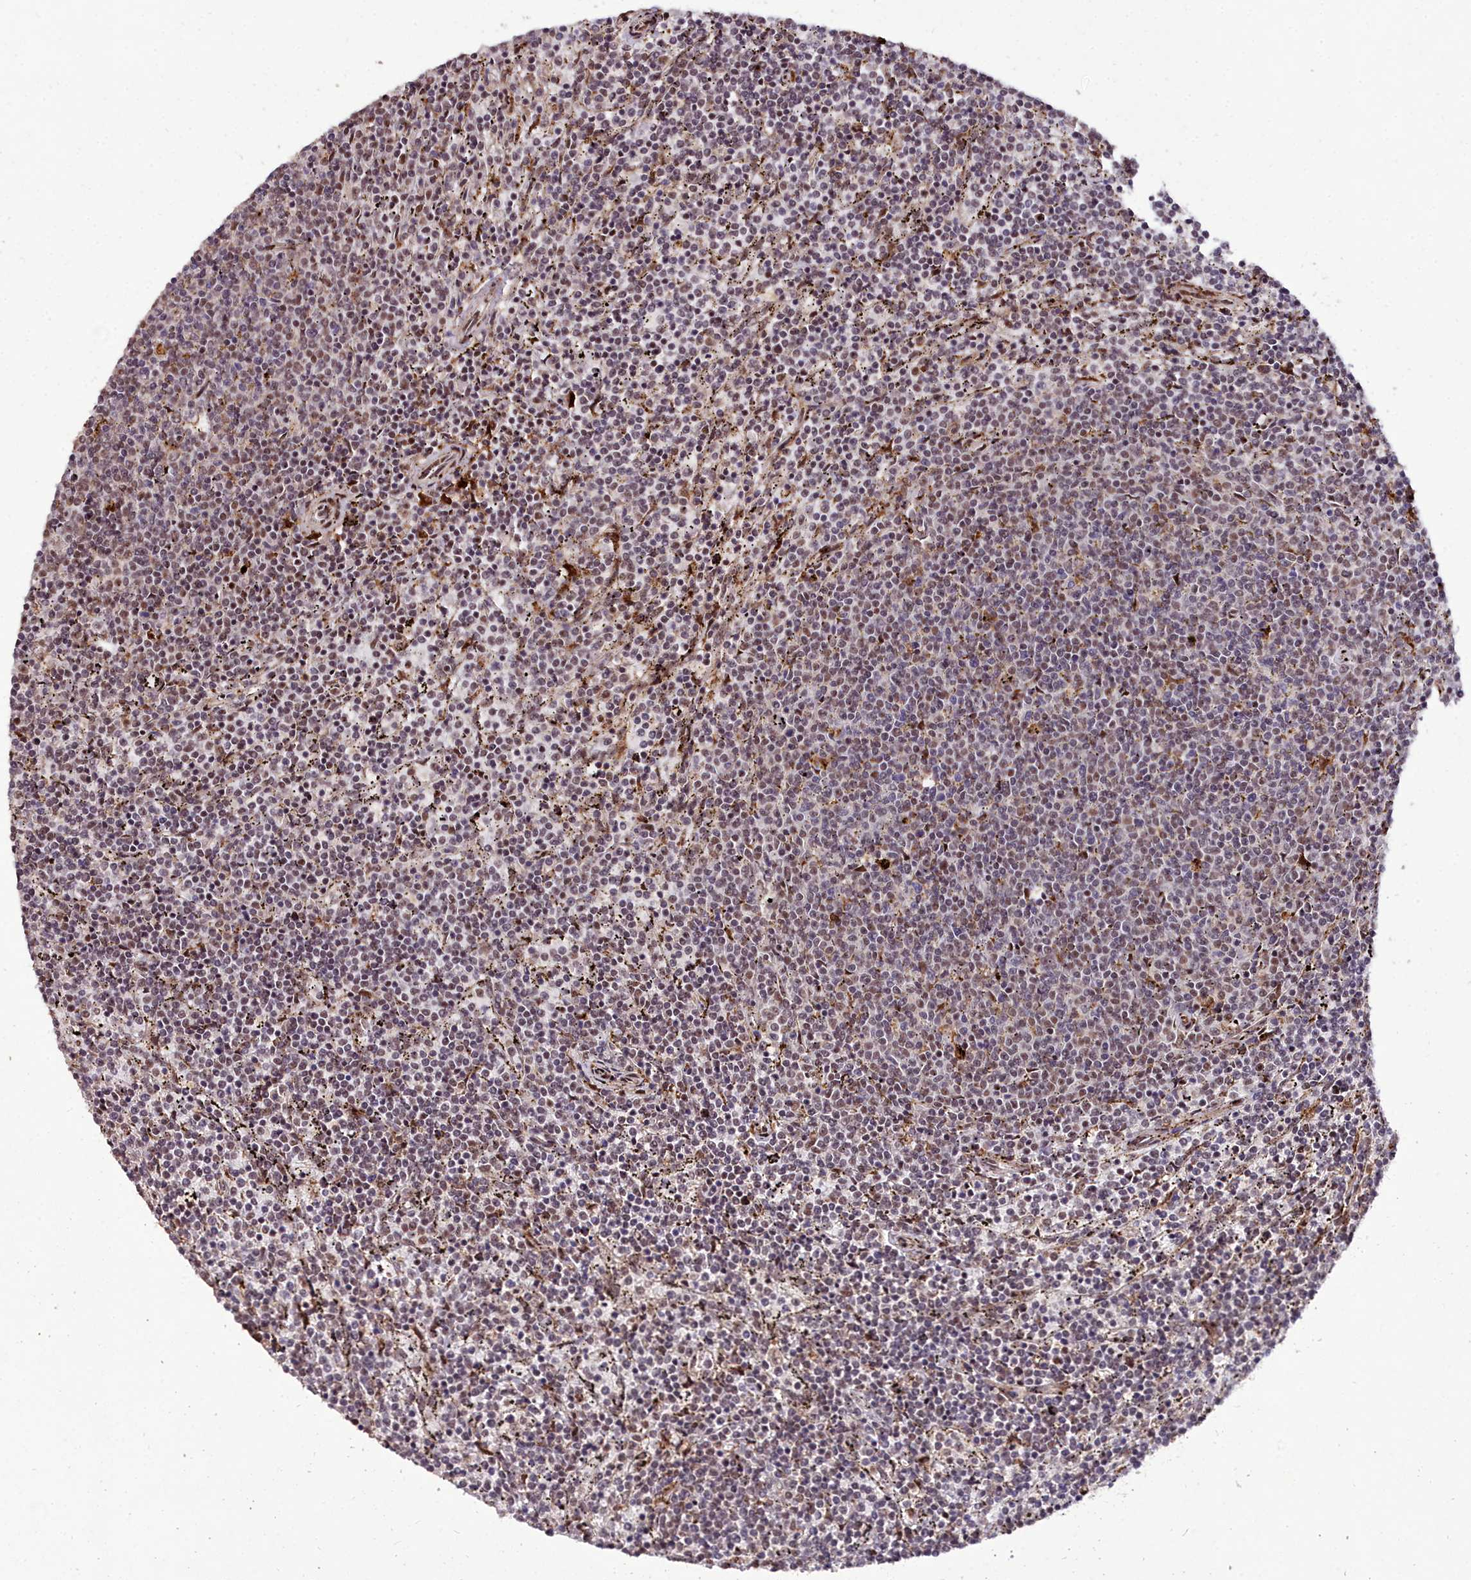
{"staining": {"intensity": "moderate", "quantity": "<25%", "location": "nuclear"}, "tissue": "lymphoma", "cell_type": "Tumor cells", "image_type": "cancer", "snomed": [{"axis": "morphology", "description": "Malignant lymphoma, non-Hodgkin's type, Low grade"}, {"axis": "topography", "description": "Spleen"}], "caption": "A high-resolution photomicrograph shows IHC staining of low-grade malignant lymphoma, non-Hodgkin's type, which demonstrates moderate nuclear expression in about <25% of tumor cells.", "gene": "CXXC1", "patient": {"sex": "female", "age": 50}}